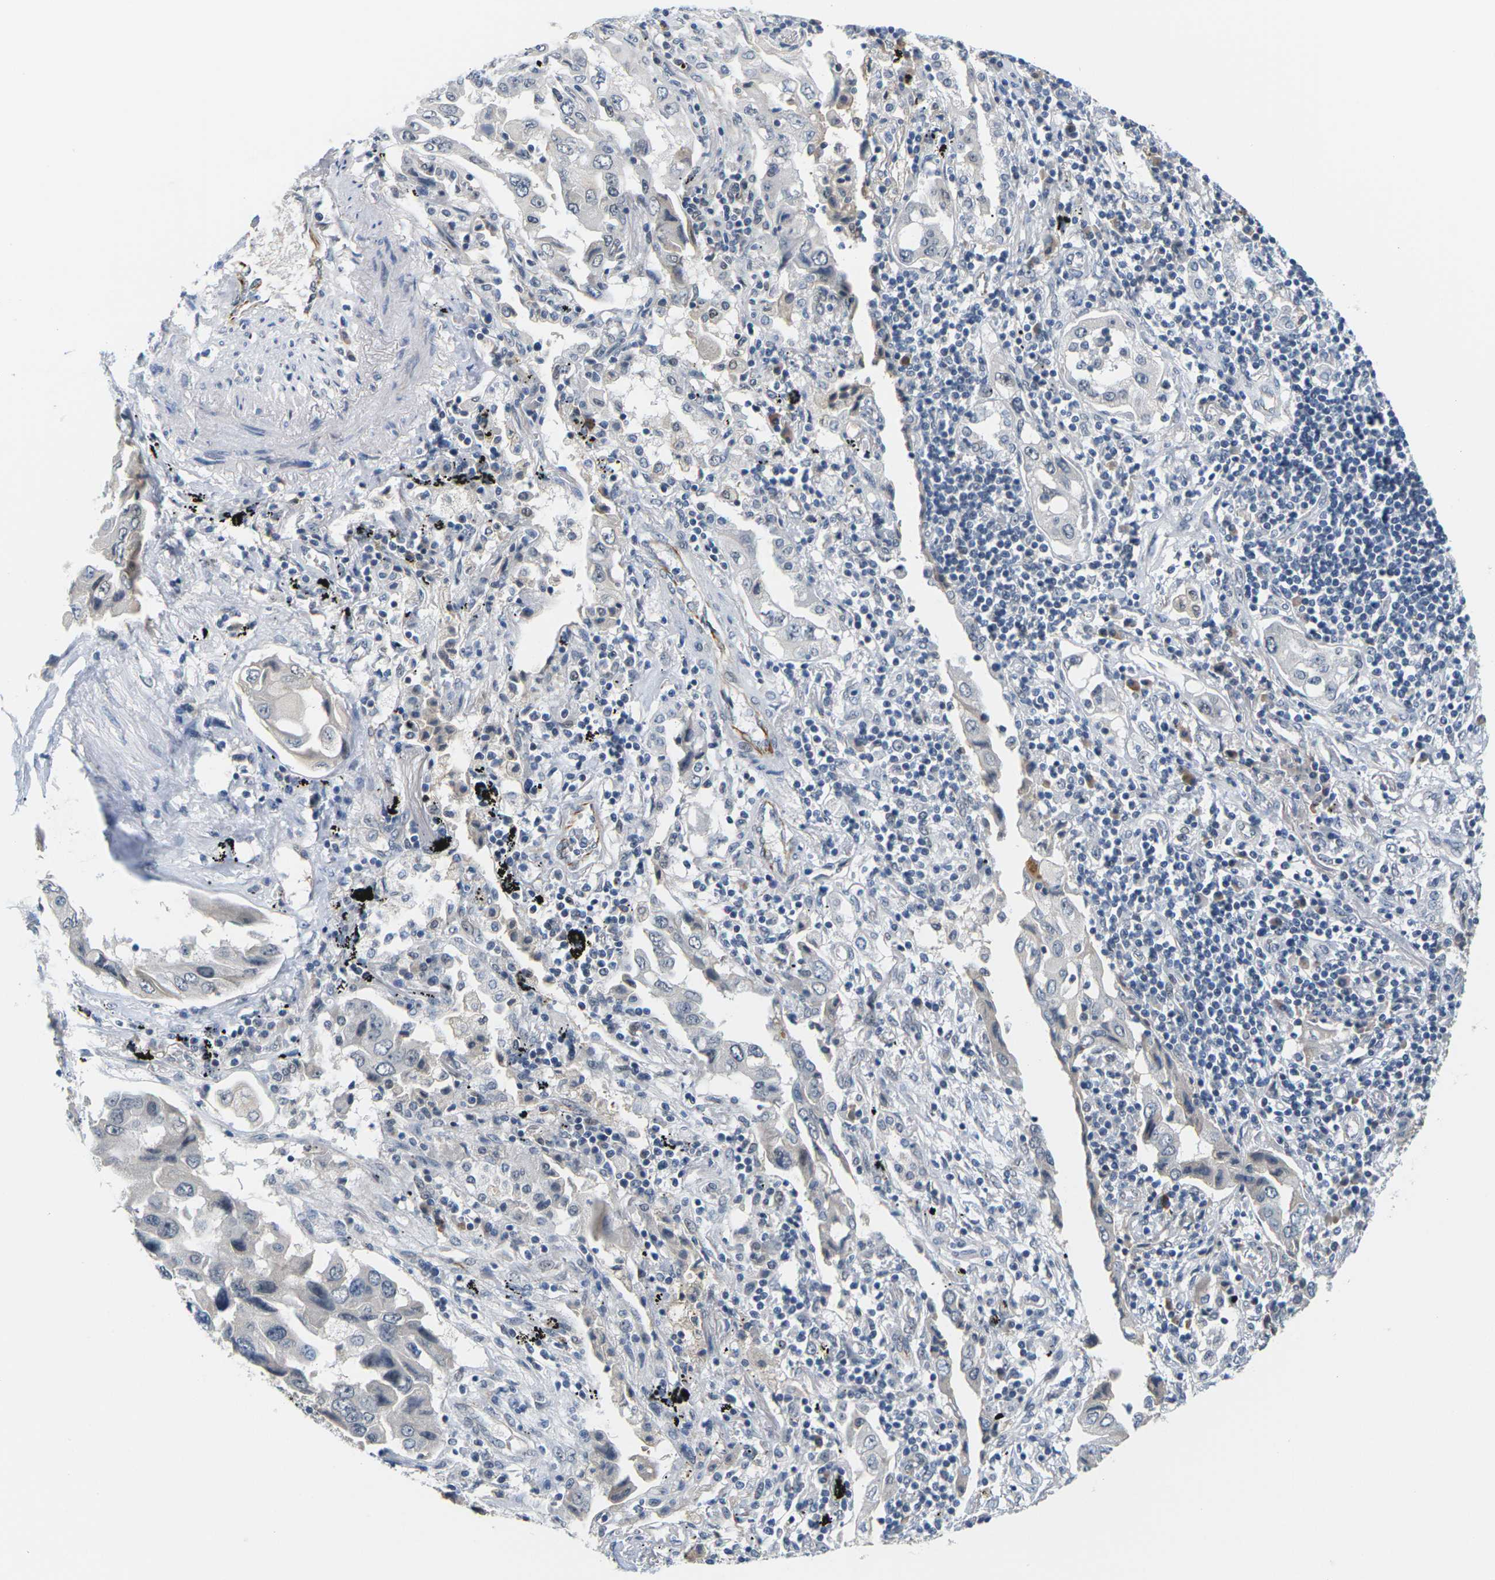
{"staining": {"intensity": "negative", "quantity": "none", "location": "none"}, "tissue": "lung cancer", "cell_type": "Tumor cells", "image_type": "cancer", "snomed": [{"axis": "morphology", "description": "Adenocarcinoma, NOS"}, {"axis": "topography", "description": "Lung"}], "caption": "Human adenocarcinoma (lung) stained for a protein using immunohistochemistry (IHC) displays no expression in tumor cells.", "gene": "PKP2", "patient": {"sex": "female", "age": 65}}